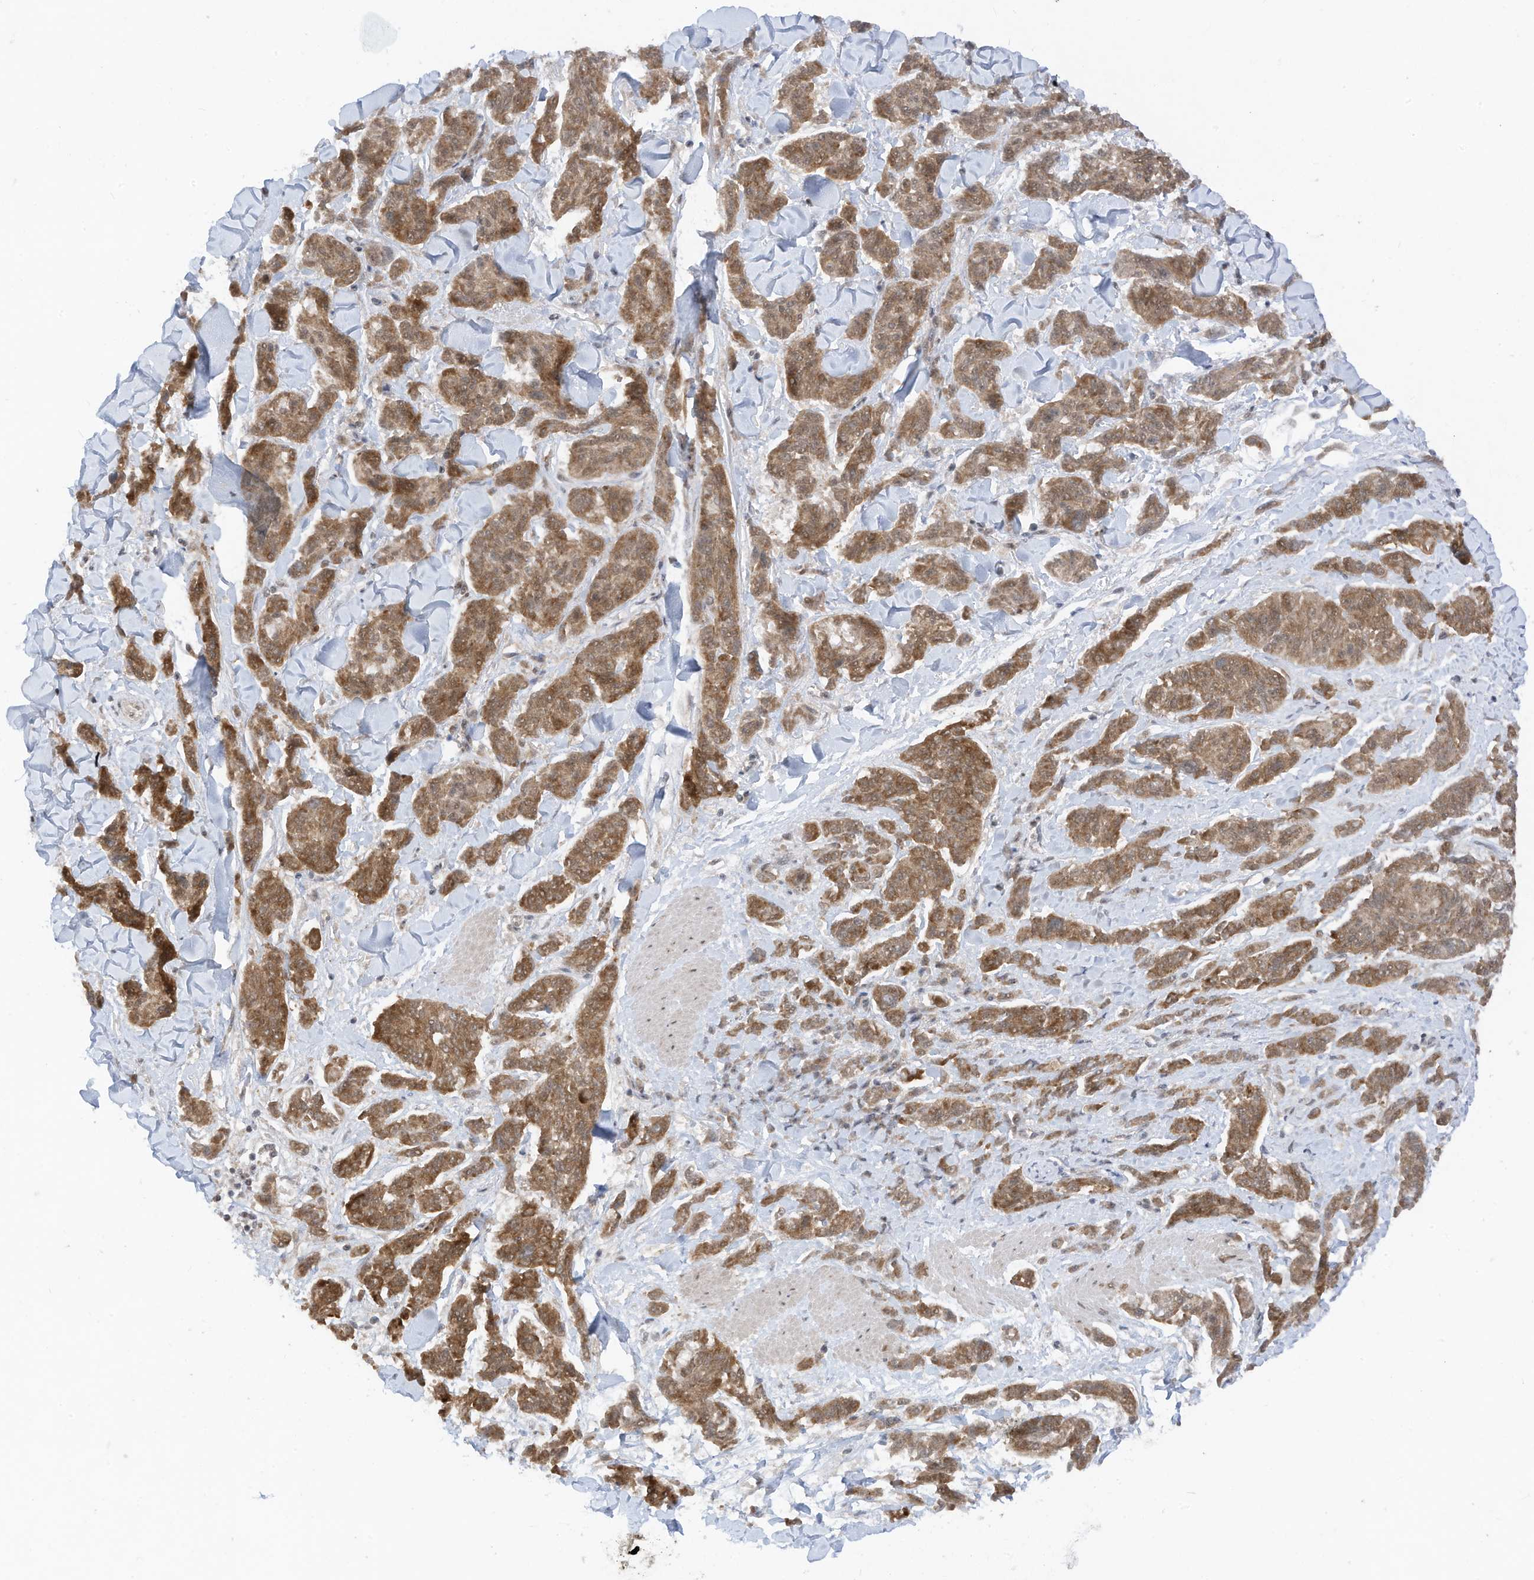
{"staining": {"intensity": "moderate", "quantity": ">75%", "location": "cytoplasmic/membranous"}, "tissue": "melanoma", "cell_type": "Tumor cells", "image_type": "cancer", "snomed": [{"axis": "morphology", "description": "Malignant melanoma, NOS"}, {"axis": "topography", "description": "Skin"}], "caption": "Immunohistochemistry (IHC) (DAB) staining of melanoma shows moderate cytoplasmic/membranous protein expression in approximately >75% of tumor cells.", "gene": "AURKAIP1", "patient": {"sex": "male", "age": 53}}